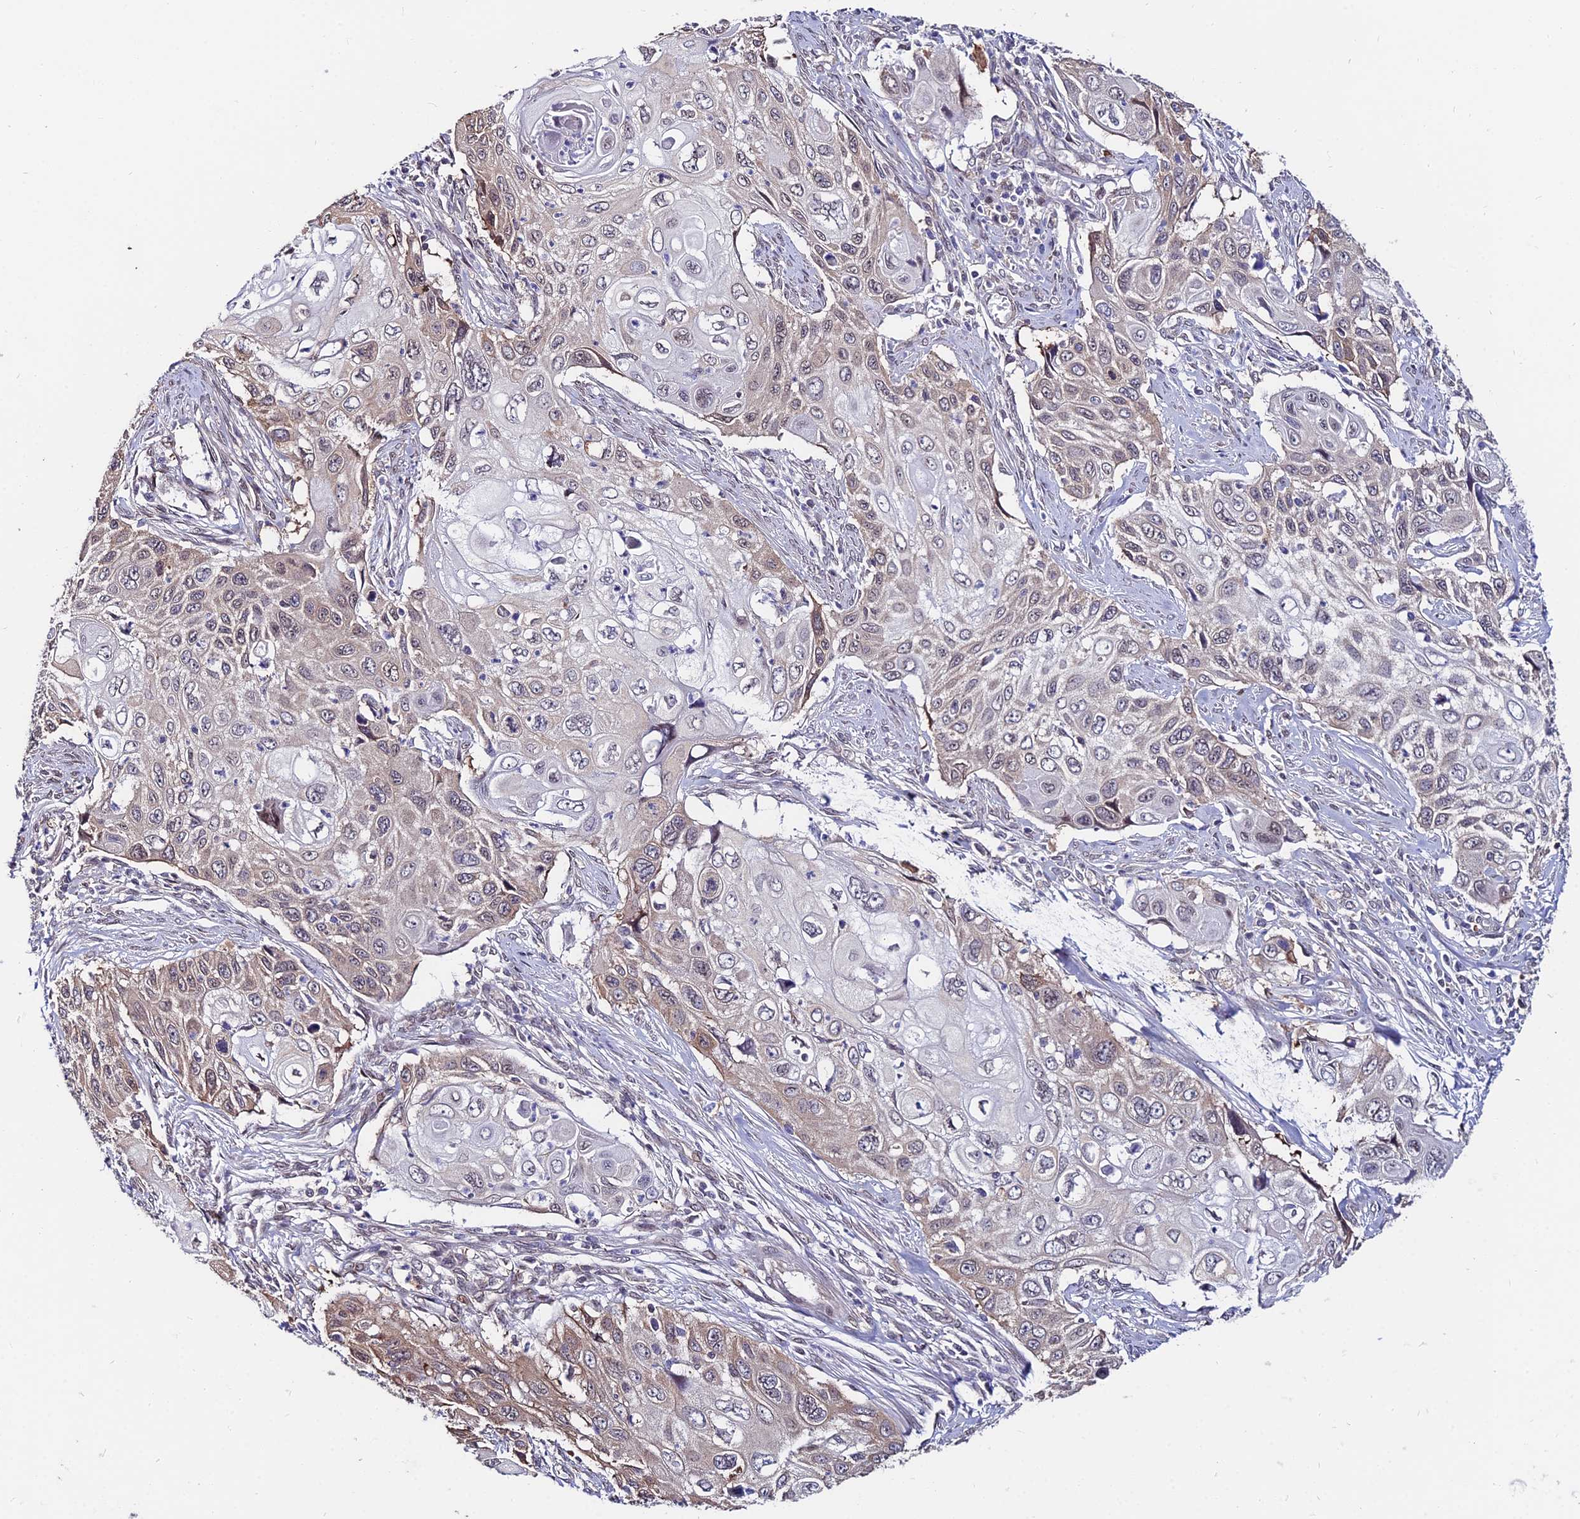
{"staining": {"intensity": "moderate", "quantity": "<25%", "location": "cytoplasmic/membranous,nuclear"}, "tissue": "cervical cancer", "cell_type": "Tumor cells", "image_type": "cancer", "snomed": [{"axis": "morphology", "description": "Squamous cell carcinoma, NOS"}, {"axis": "topography", "description": "Cervix"}], "caption": "This histopathology image exhibits cervical squamous cell carcinoma stained with IHC to label a protein in brown. The cytoplasmic/membranous and nuclear of tumor cells show moderate positivity for the protein. Nuclei are counter-stained blue.", "gene": "INPP4A", "patient": {"sex": "female", "age": 70}}